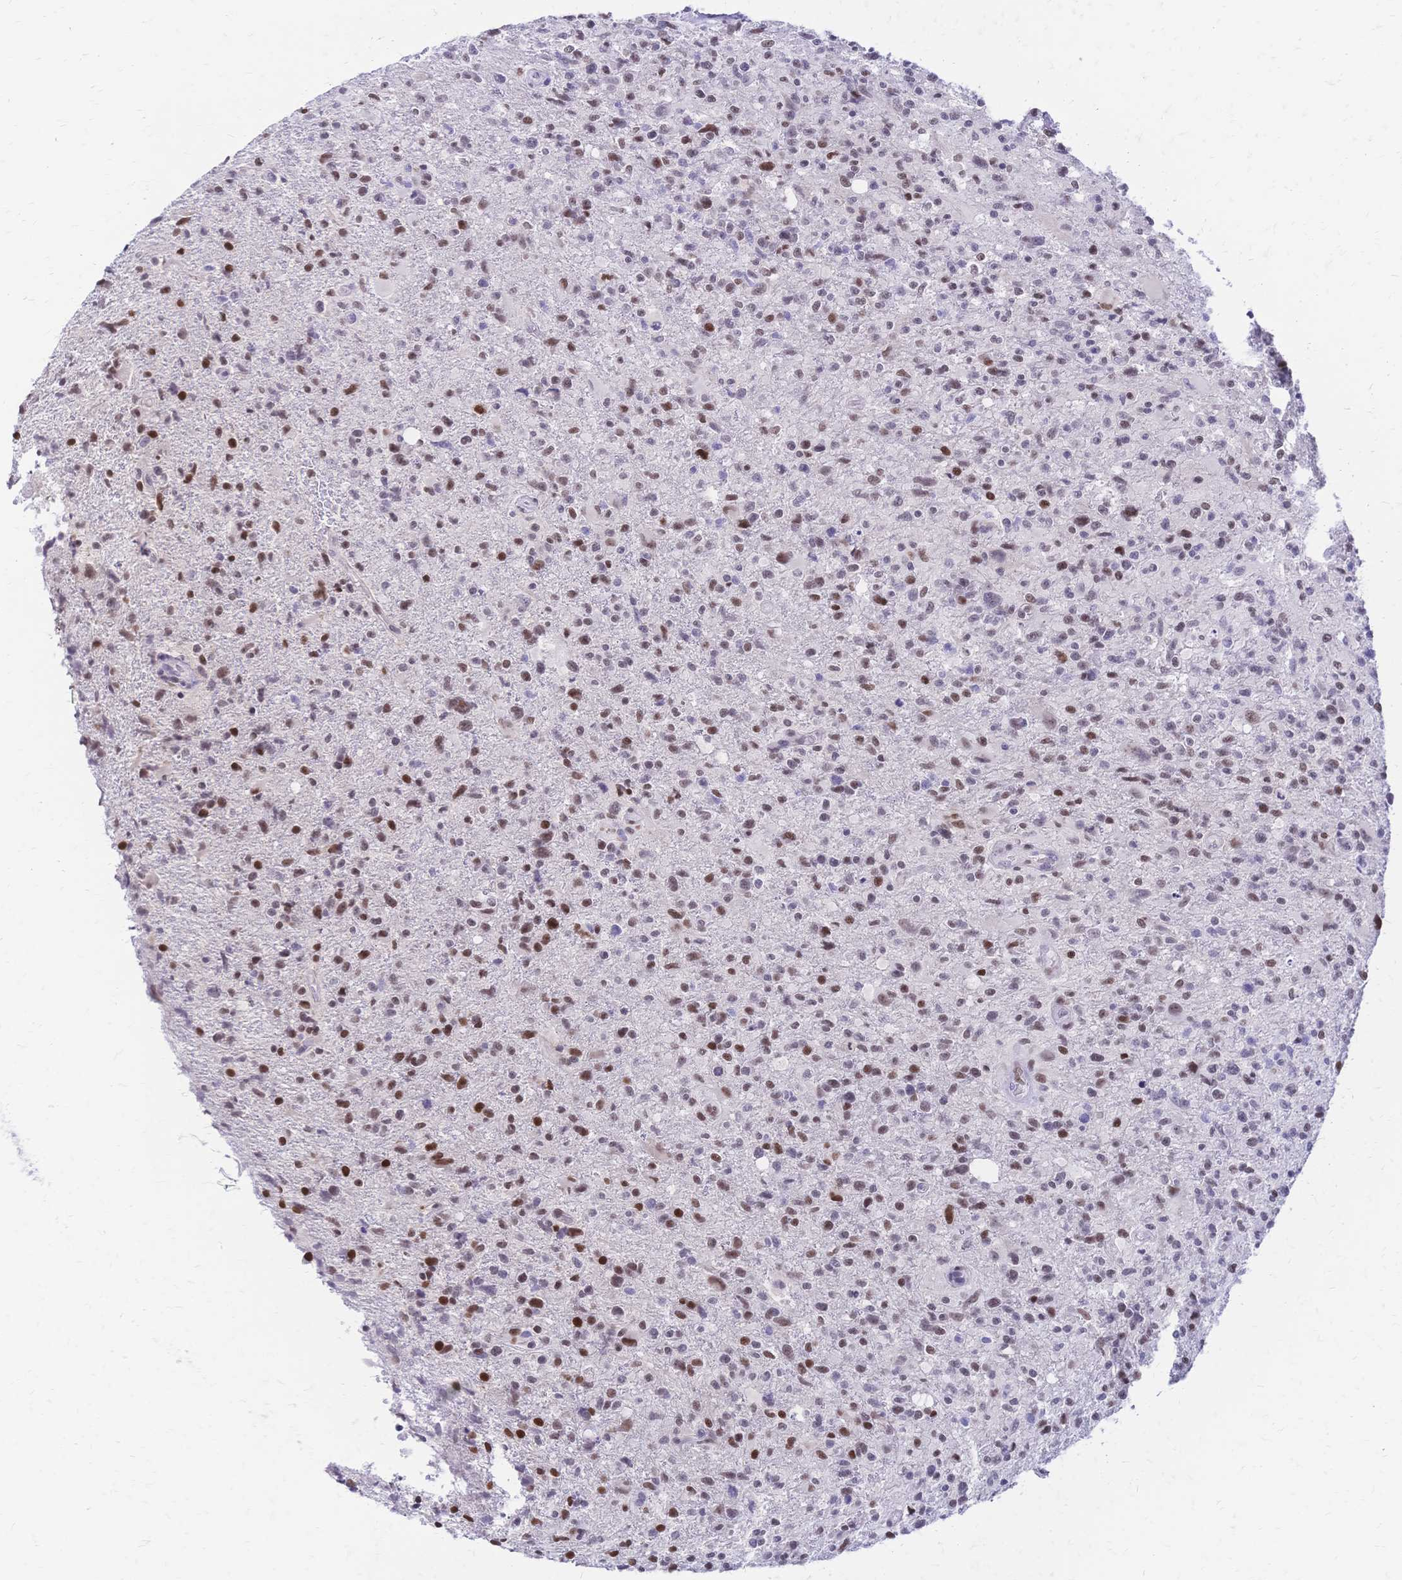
{"staining": {"intensity": "moderate", "quantity": "25%-75%", "location": "nuclear"}, "tissue": "glioma", "cell_type": "Tumor cells", "image_type": "cancer", "snomed": [{"axis": "morphology", "description": "Glioma, malignant, High grade"}, {"axis": "topography", "description": "Brain"}], "caption": "Immunohistochemistry (IHC) photomicrograph of neoplastic tissue: malignant high-grade glioma stained using immunohistochemistry (IHC) reveals medium levels of moderate protein expression localized specifically in the nuclear of tumor cells, appearing as a nuclear brown color.", "gene": "NFIC", "patient": {"sex": "male", "age": 63}}